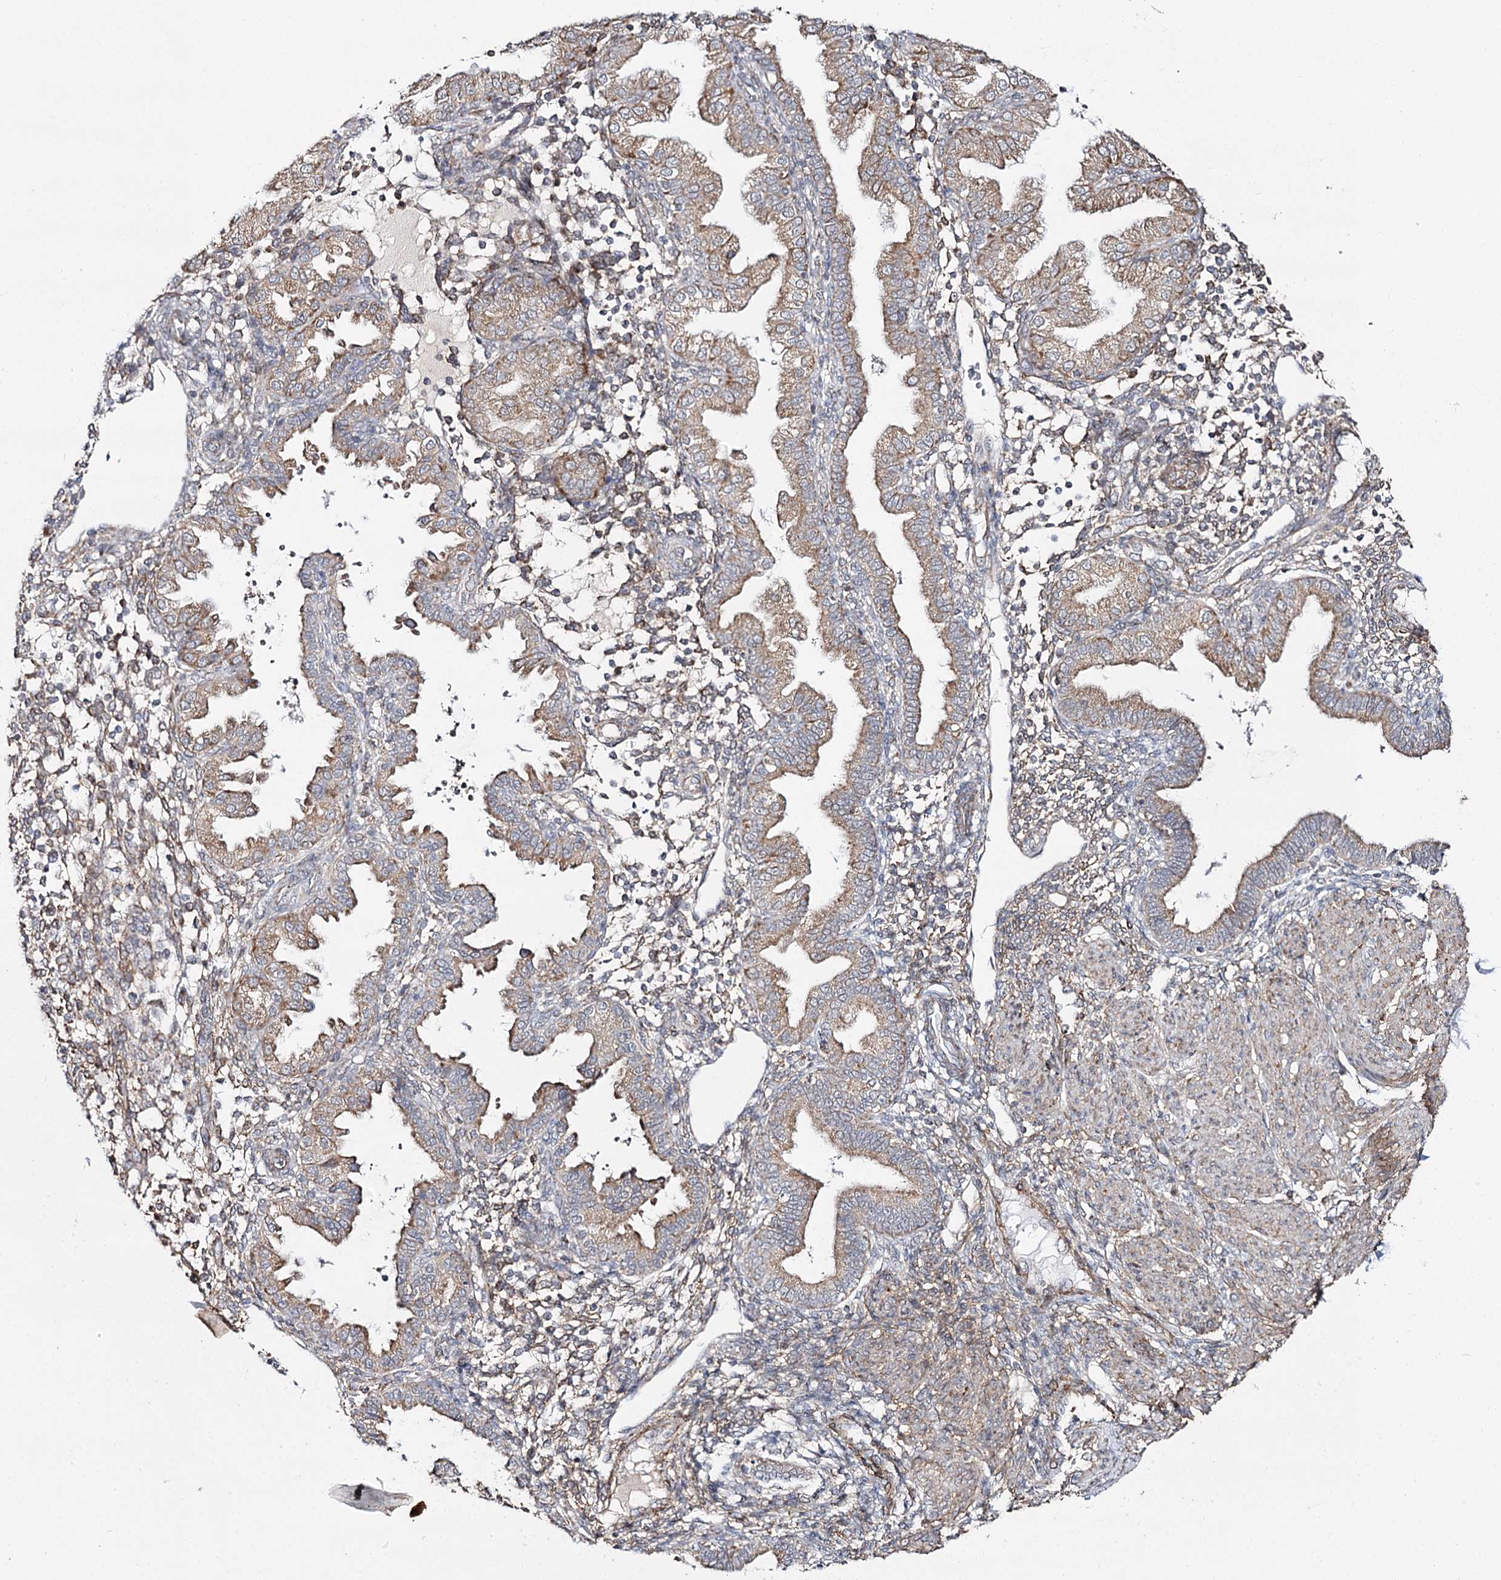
{"staining": {"intensity": "weak", "quantity": "<25%", "location": "cytoplasmic/membranous"}, "tissue": "endometrium", "cell_type": "Cells in endometrial stroma", "image_type": "normal", "snomed": [{"axis": "morphology", "description": "Normal tissue, NOS"}, {"axis": "topography", "description": "Endometrium"}], "caption": "IHC of unremarkable human endometrium exhibits no expression in cells in endometrial stroma.", "gene": "CBR4", "patient": {"sex": "female", "age": 53}}